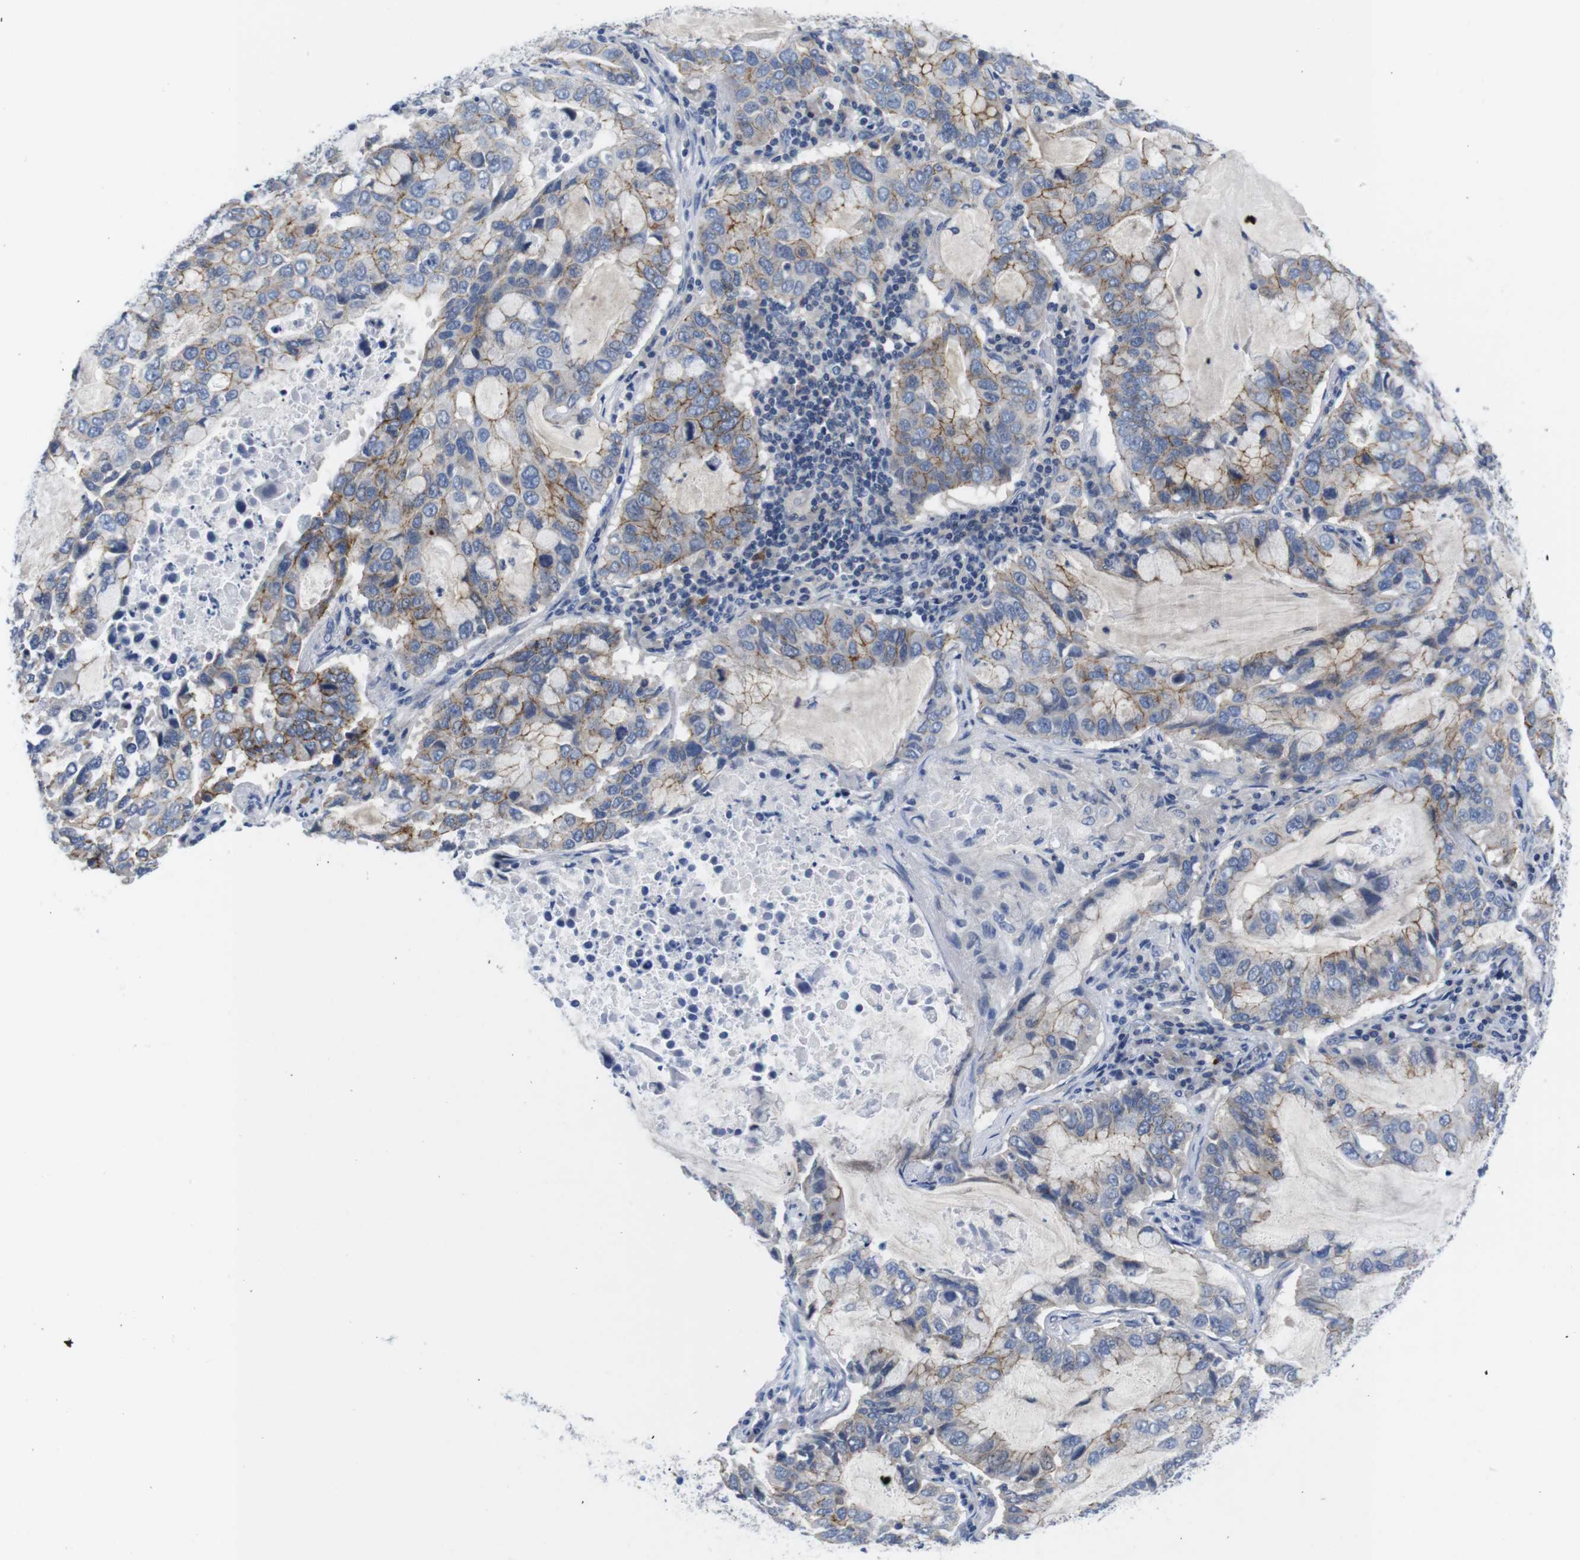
{"staining": {"intensity": "moderate", "quantity": "25%-75%", "location": "cytoplasmic/membranous"}, "tissue": "lung cancer", "cell_type": "Tumor cells", "image_type": "cancer", "snomed": [{"axis": "morphology", "description": "Adenocarcinoma, NOS"}, {"axis": "topography", "description": "Lung"}], "caption": "An image showing moderate cytoplasmic/membranous staining in approximately 25%-75% of tumor cells in adenocarcinoma (lung), as visualized by brown immunohistochemical staining.", "gene": "SCRIB", "patient": {"sex": "male", "age": 64}}